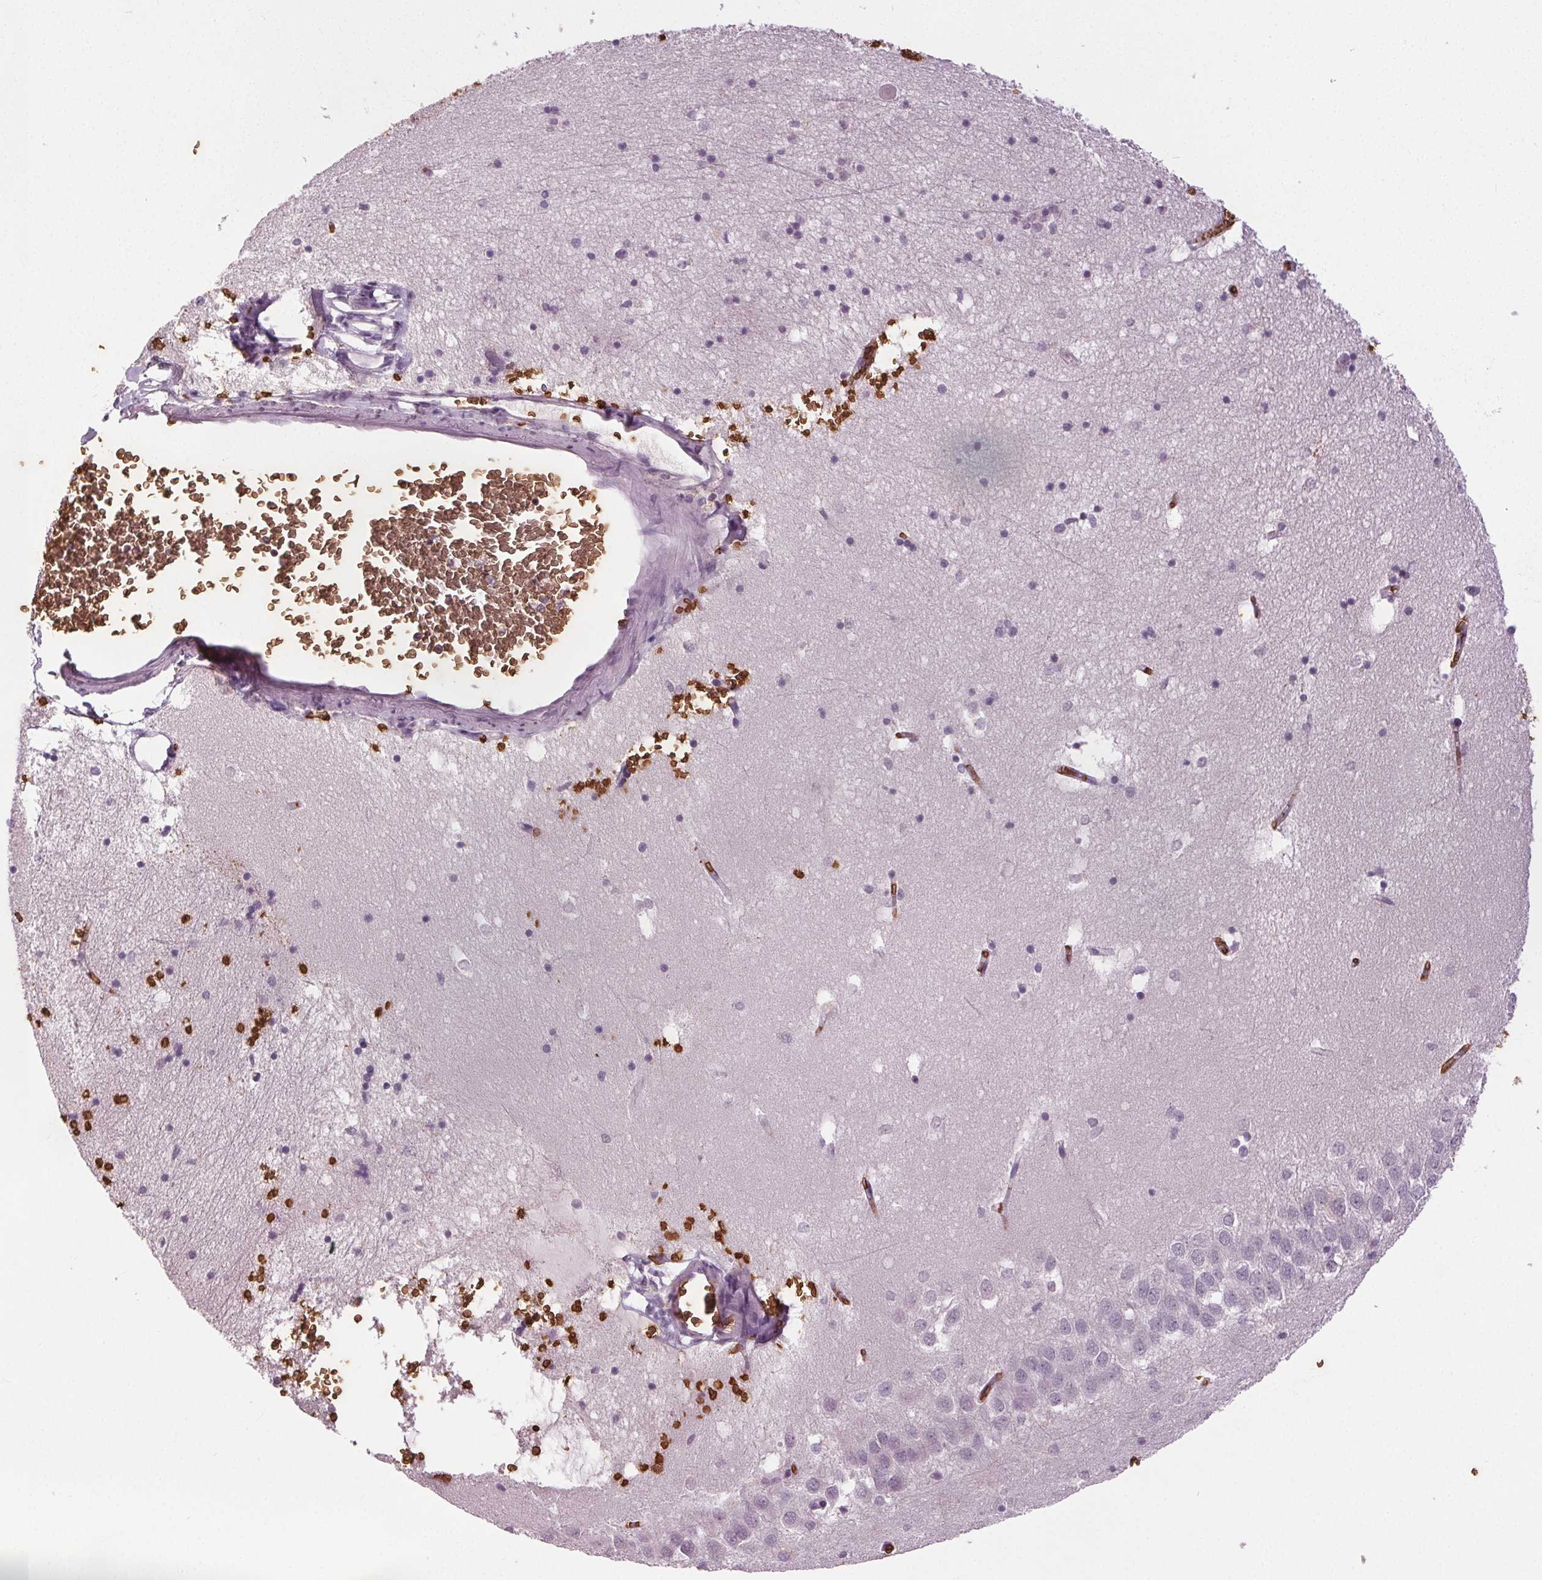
{"staining": {"intensity": "negative", "quantity": "none", "location": "none"}, "tissue": "hippocampus", "cell_type": "Glial cells", "image_type": "normal", "snomed": [{"axis": "morphology", "description": "Normal tissue, NOS"}, {"axis": "topography", "description": "Hippocampus"}], "caption": "Immunohistochemistry (IHC) of normal human hippocampus displays no expression in glial cells. (DAB (3,3'-diaminobenzidine) IHC visualized using brightfield microscopy, high magnification).", "gene": "SLC4A1", "patient": {"sex": "male", "age": 58}}